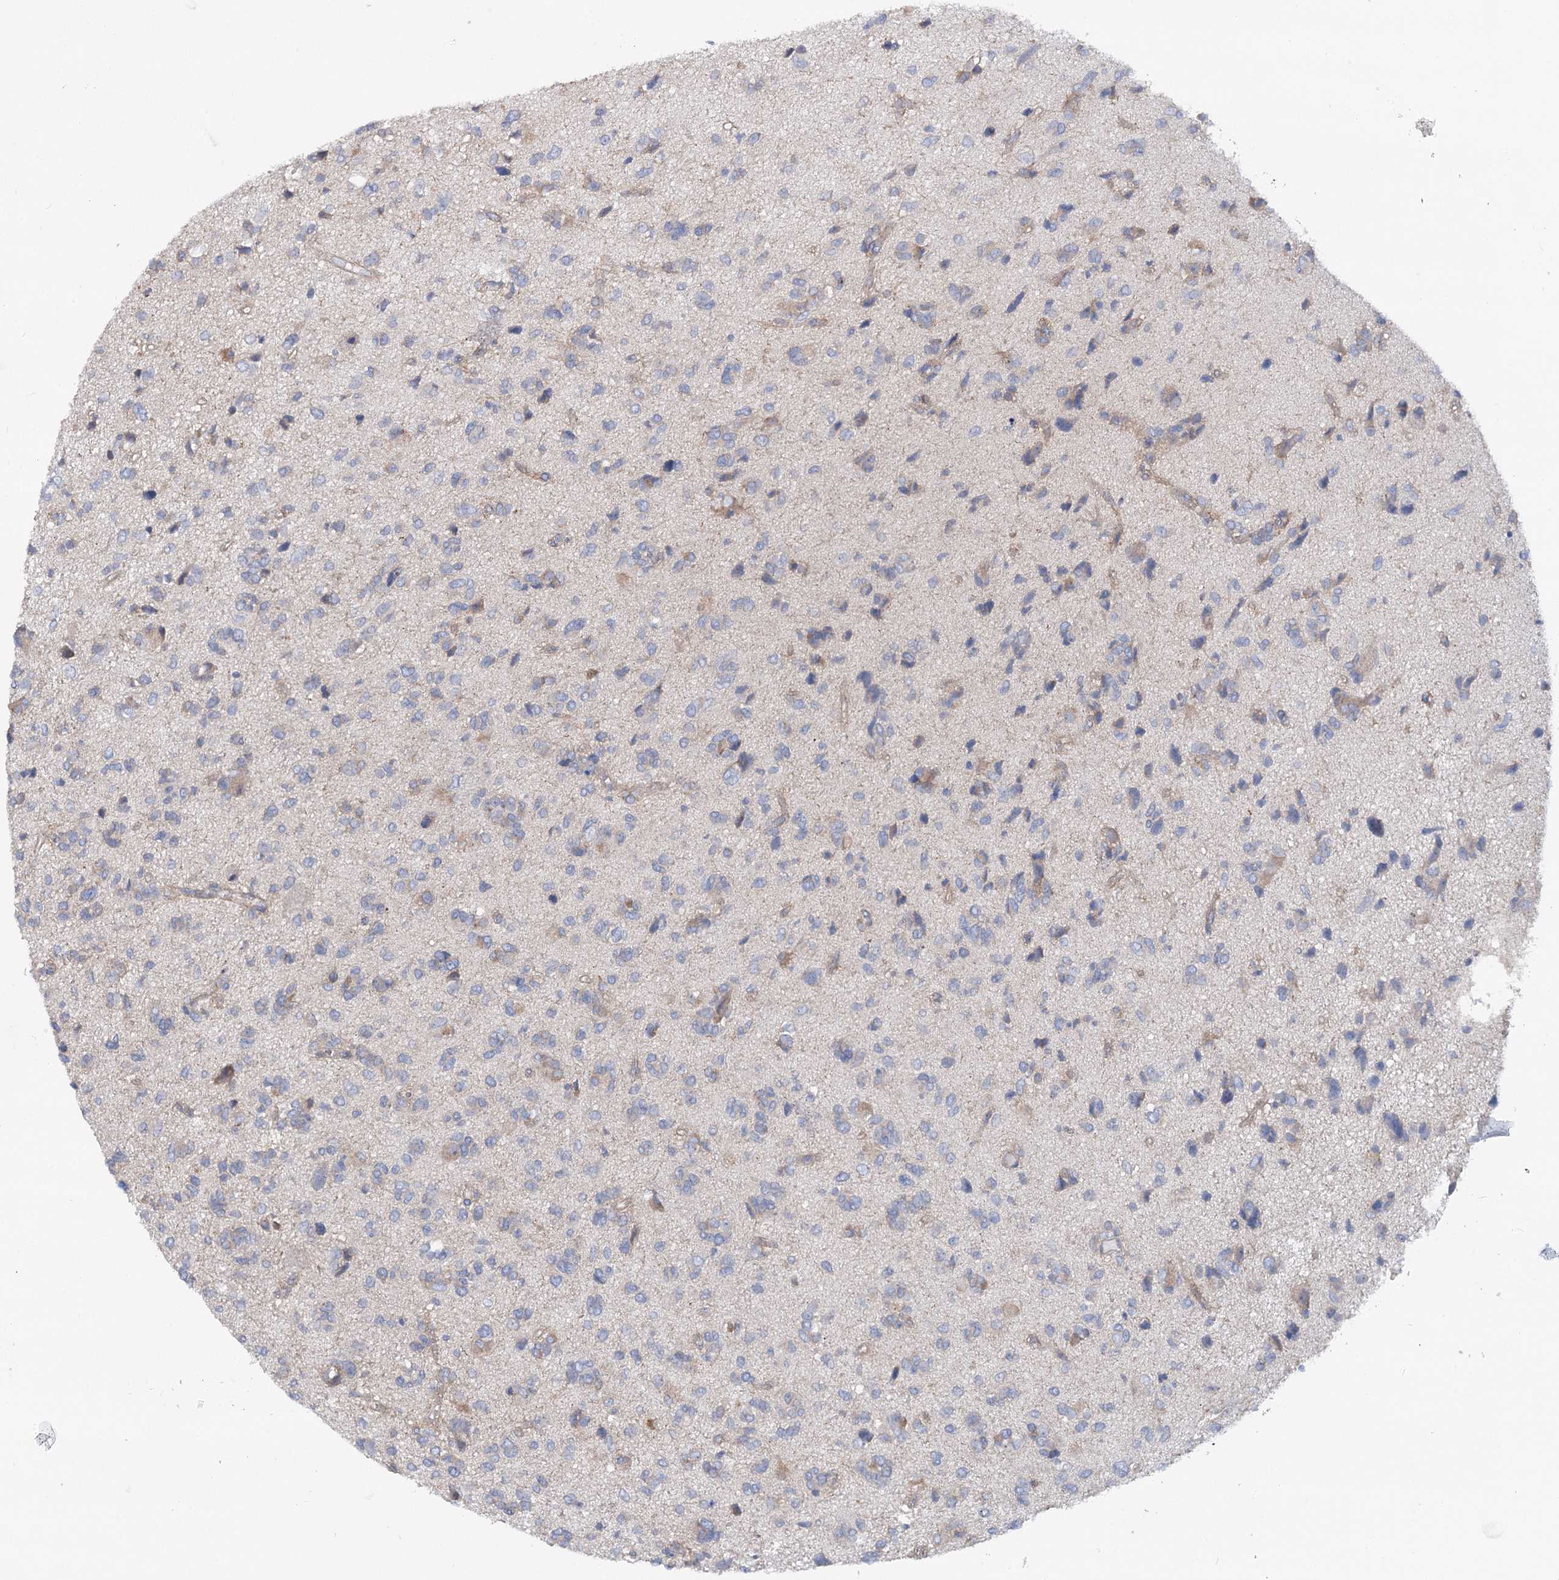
{"staining": {"intensity": "negative", "quantity": "none", "location": "none"}, "tissue": "glioma", "cell_type": "Tumor cells", "image_type": "cancer", "snomed": [{"axis": "morphology", "description": "Glioma, malignant, High grade"}, {"axis": "topography", "description": "Brain"}], "caption": "Human glioma stained for a protein using immunohistochemistry (IHC) displays no staining in tumor cells.", "gene": "SCN11A", "patient": {"sex": "female", "age": 59}}